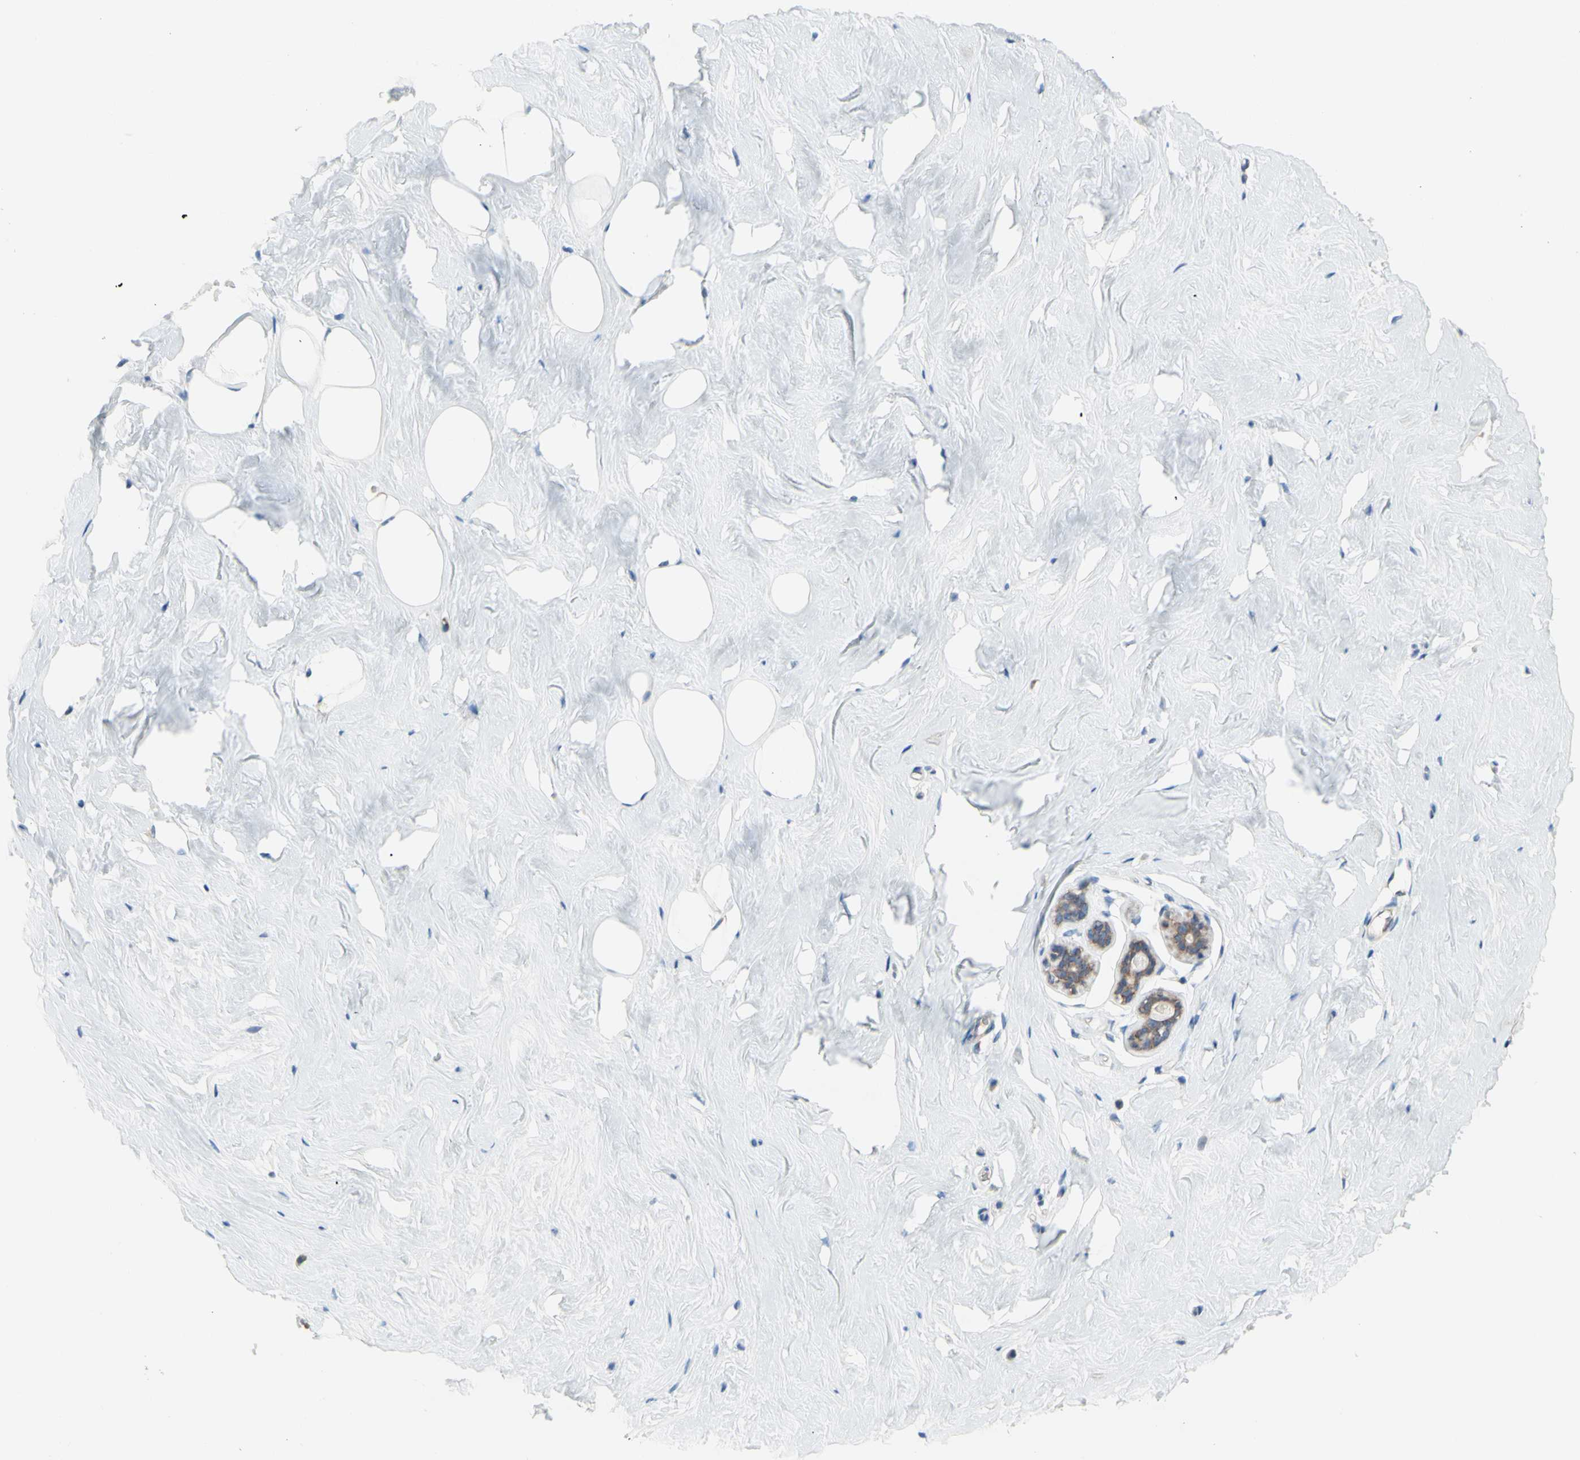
{"staining": {"intensity": "negative", "quantity": "none", "location": "none"}, "tissue": "breast", "cell_type": "Adipocytes", "image_type": "normal", "snomed": [{"axis": "morphology", "description": "Normal tissue, NOS"}, {"axis": "topography", "description": "Breast"}], "caption": "The histopathology image reveals no staining of adipocytes in benign breast. (DAB immunohistochemistry (IHC) with hematoxylin counter stain).", "gene": "GRAMD2B", "patient": {"sex": "female", "age": 75}}